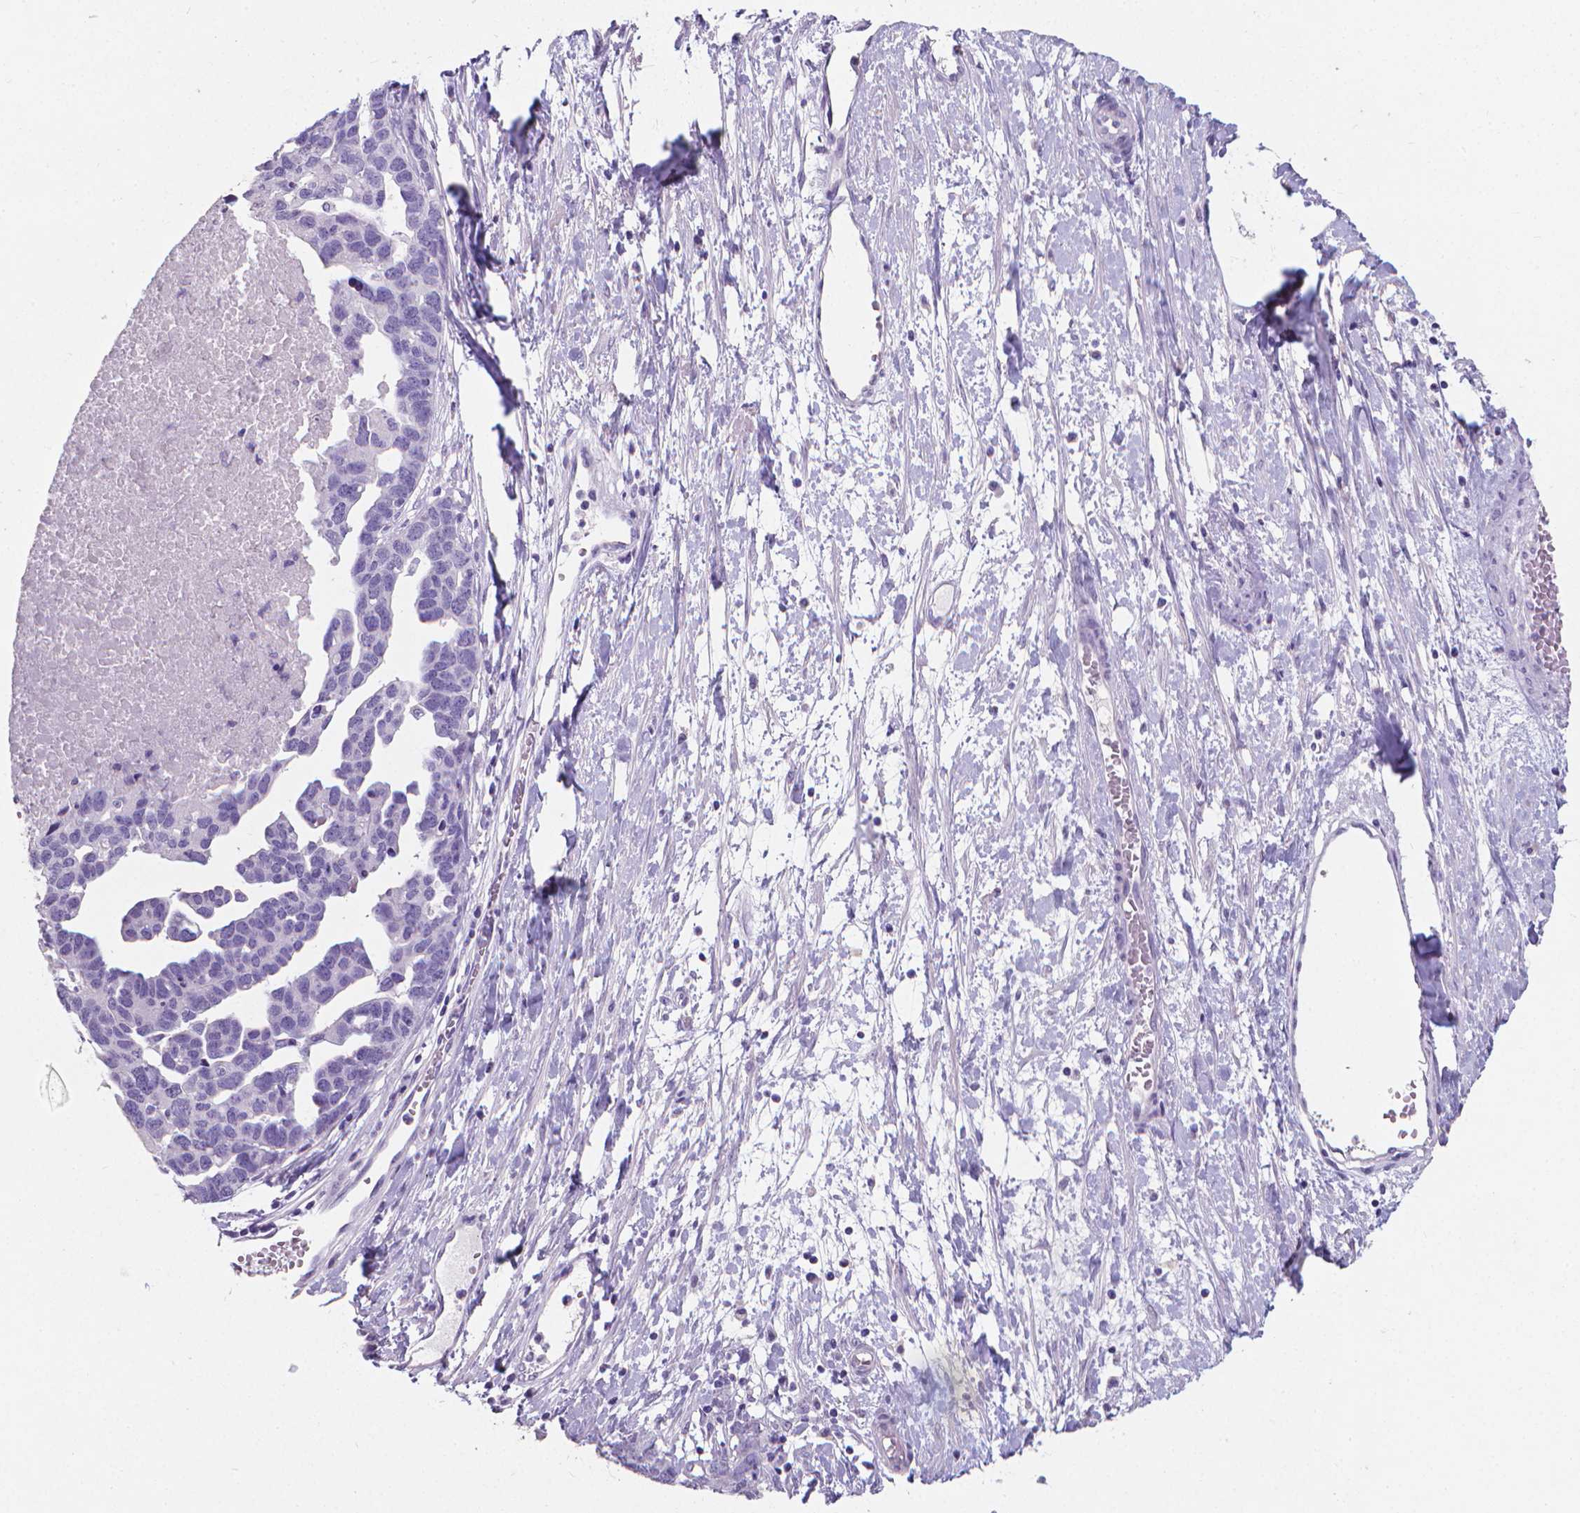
{"staining": {"intensity": "negative", "quantity": "none", "location": "none"}, "tissue": "ovarian cancer", "cell_type": "Tumor cells", "image_type": "cancer", "snomed": [{"axis": "morphology", "description": "Cystadenocarcinoma, serous, NOS"}, {"axis": "topography", "description": "Ovary"}], "caption": "Immunohistochemistry (IHC) histopathology image of human ovarian cancer (serous cystadenocarcinoma) stained for a protein (brown), which demonstrates no expression in tumor cells.", "gene": "XPNPEP2", "patient": {"sex": "female", "age": 54}}